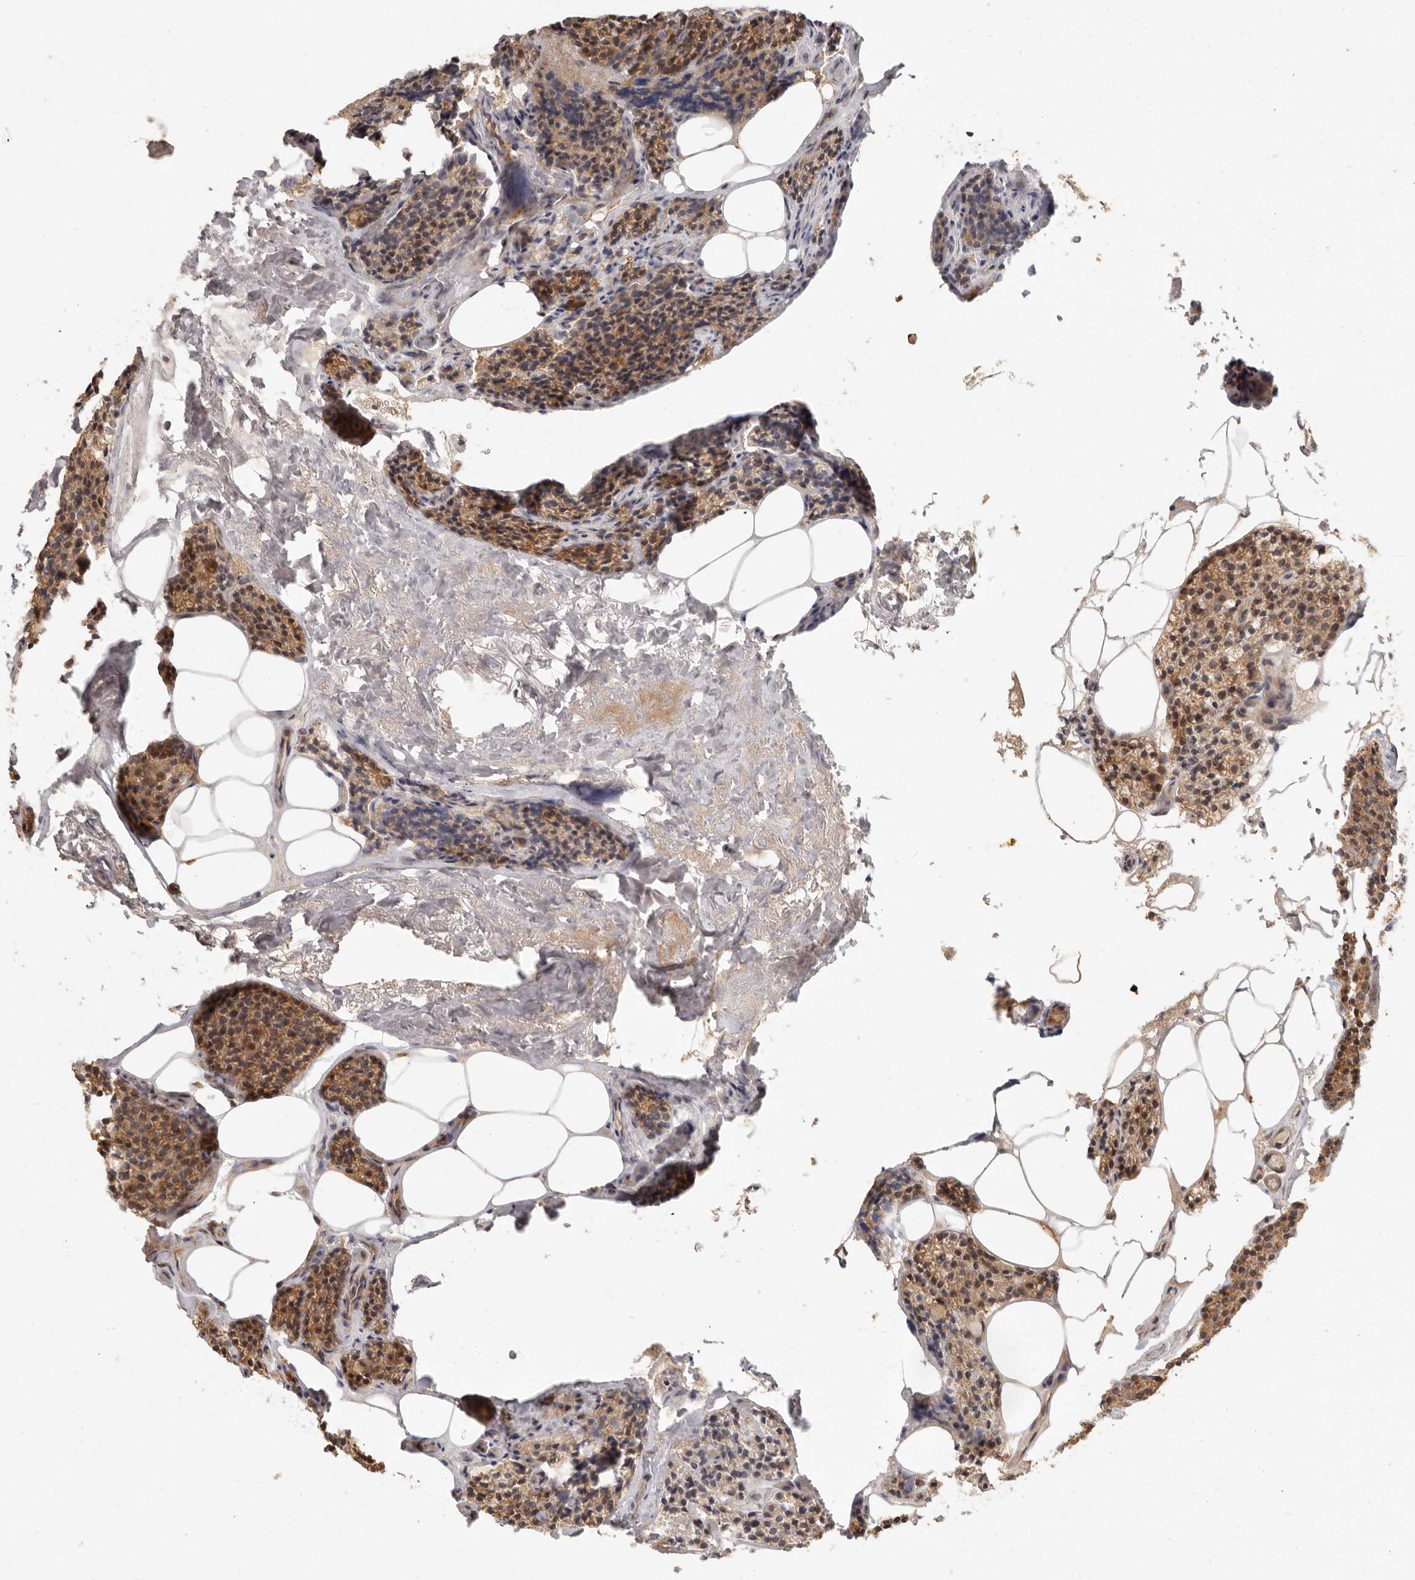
{"staining": {"intensity": "moderate", "quantity": ">75%", "location": "cytoplasmic/membranous"}, "tissue": "parathyroid gland", "cell_type": "Glandular cells", "image_type": "normal", "snomed": [{"axis": "morphology", "description": "Normal tissue, NOS"}, {"axis": "topography", "description": "Parathyroid gland"}], "caption": "DAB (3,3'-diaminobenzidine) immunohistochemical staining of normal human parathyroid gland demonstrates moderate cytoplasmic/membranous protein staining in about >75% of glandular cells. (IHC, brightfield microscopy, high magnification).", "gene": "VIPR1", "patient": {"sex": "female", "age": 71}}